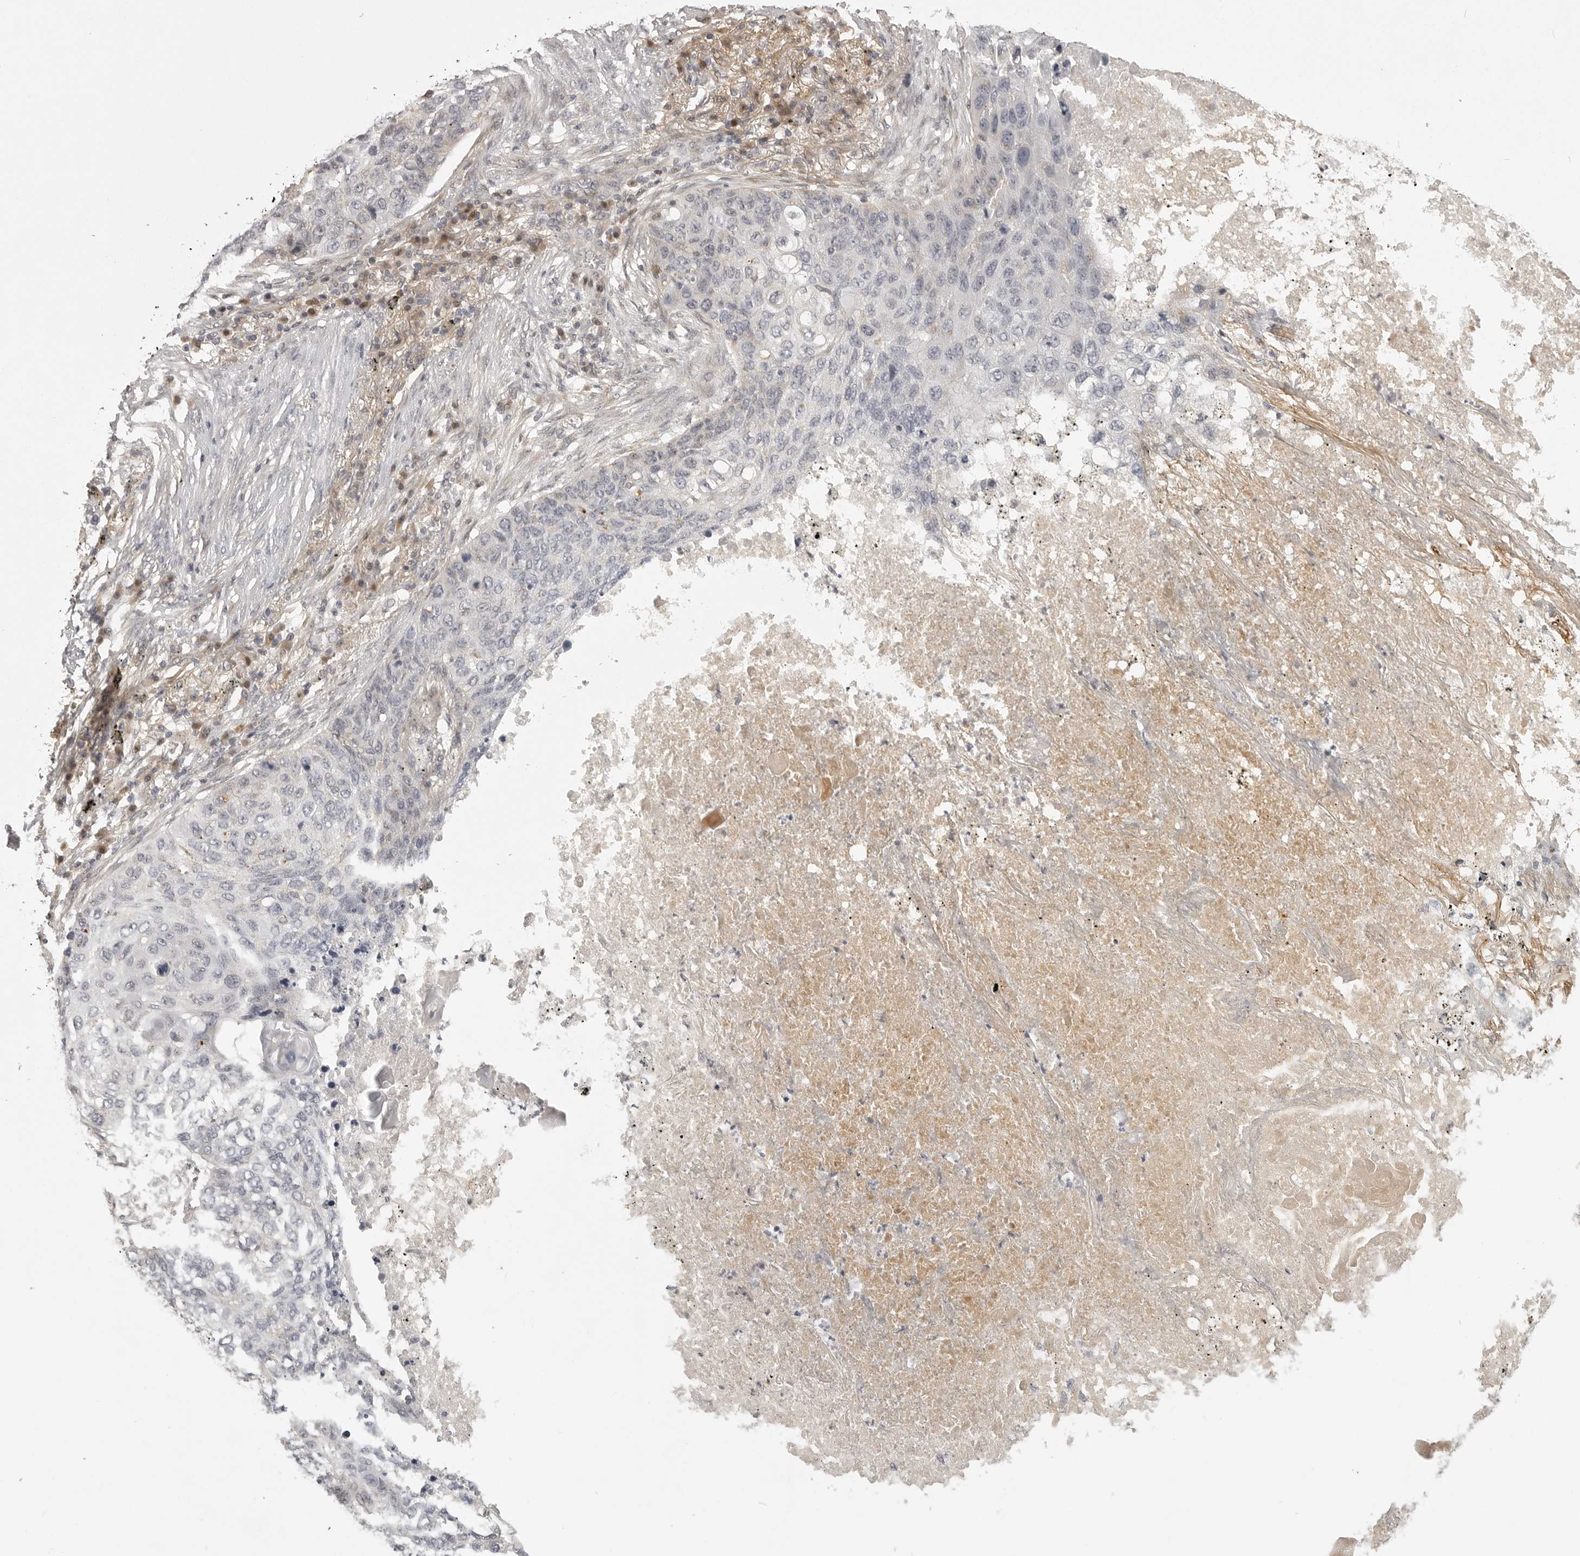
{"staining": {"intensity": "negative", "quantity": "none", "location": "none"}, "tissue": "lung cancer", "cell_type": "Tumor cells", "image_type": "cancer", "snomed": [{"axis": "morphology", "description": "Squamous cell carcinoma, NOS"}, {"axis": "topography", "description": "Lung"}], "caption": "Immunohistochemical staining of human squamous cell carcinoma (lung) reveals no significant staining in tumor cells.", "gene": "UROD", "patient": {"sex": "female", "age": 63}}